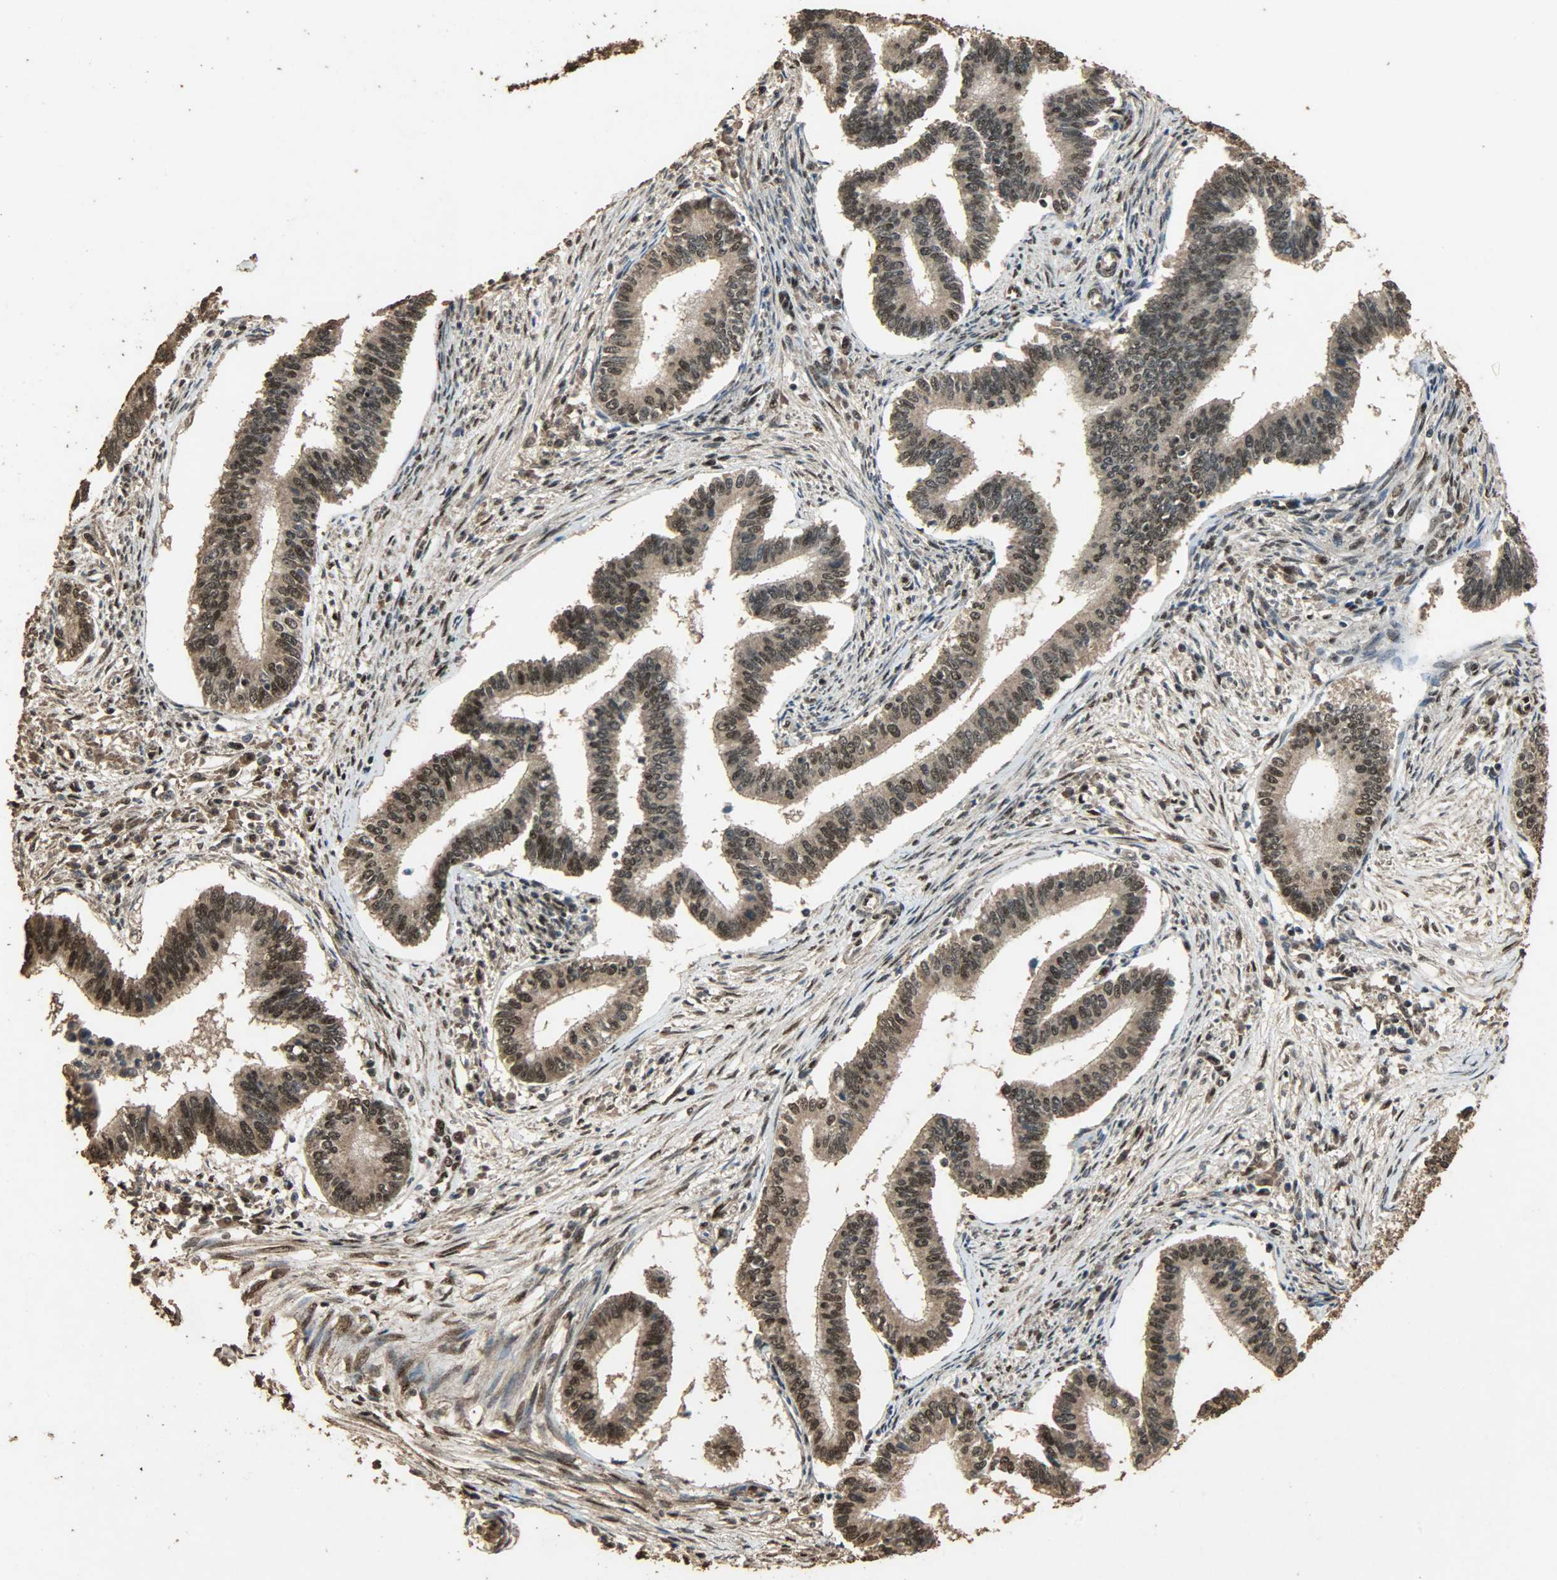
{"staining": {"intensity": "strong", "quantity": ">75%", "location": "cytoplasmic/membranous,nuclear"}, "tissue": "cervical cancer", "cell_type": "Tumor cells", "image_type": "cancer", "snomed": [{"axis": "morphology", "description": "Adenocarcinoma, NOS"}, {"axis": "topography", "description": "Cervix"}], "caption": "Adenocarcinoma (cervical) stained with a brown dye shows strong cytoplasmic/membranous and nuclear positive positivity in about >75% of tumor cells.", "gene": "CCNT2", "patient": {"sex": "female", "age": 36}}